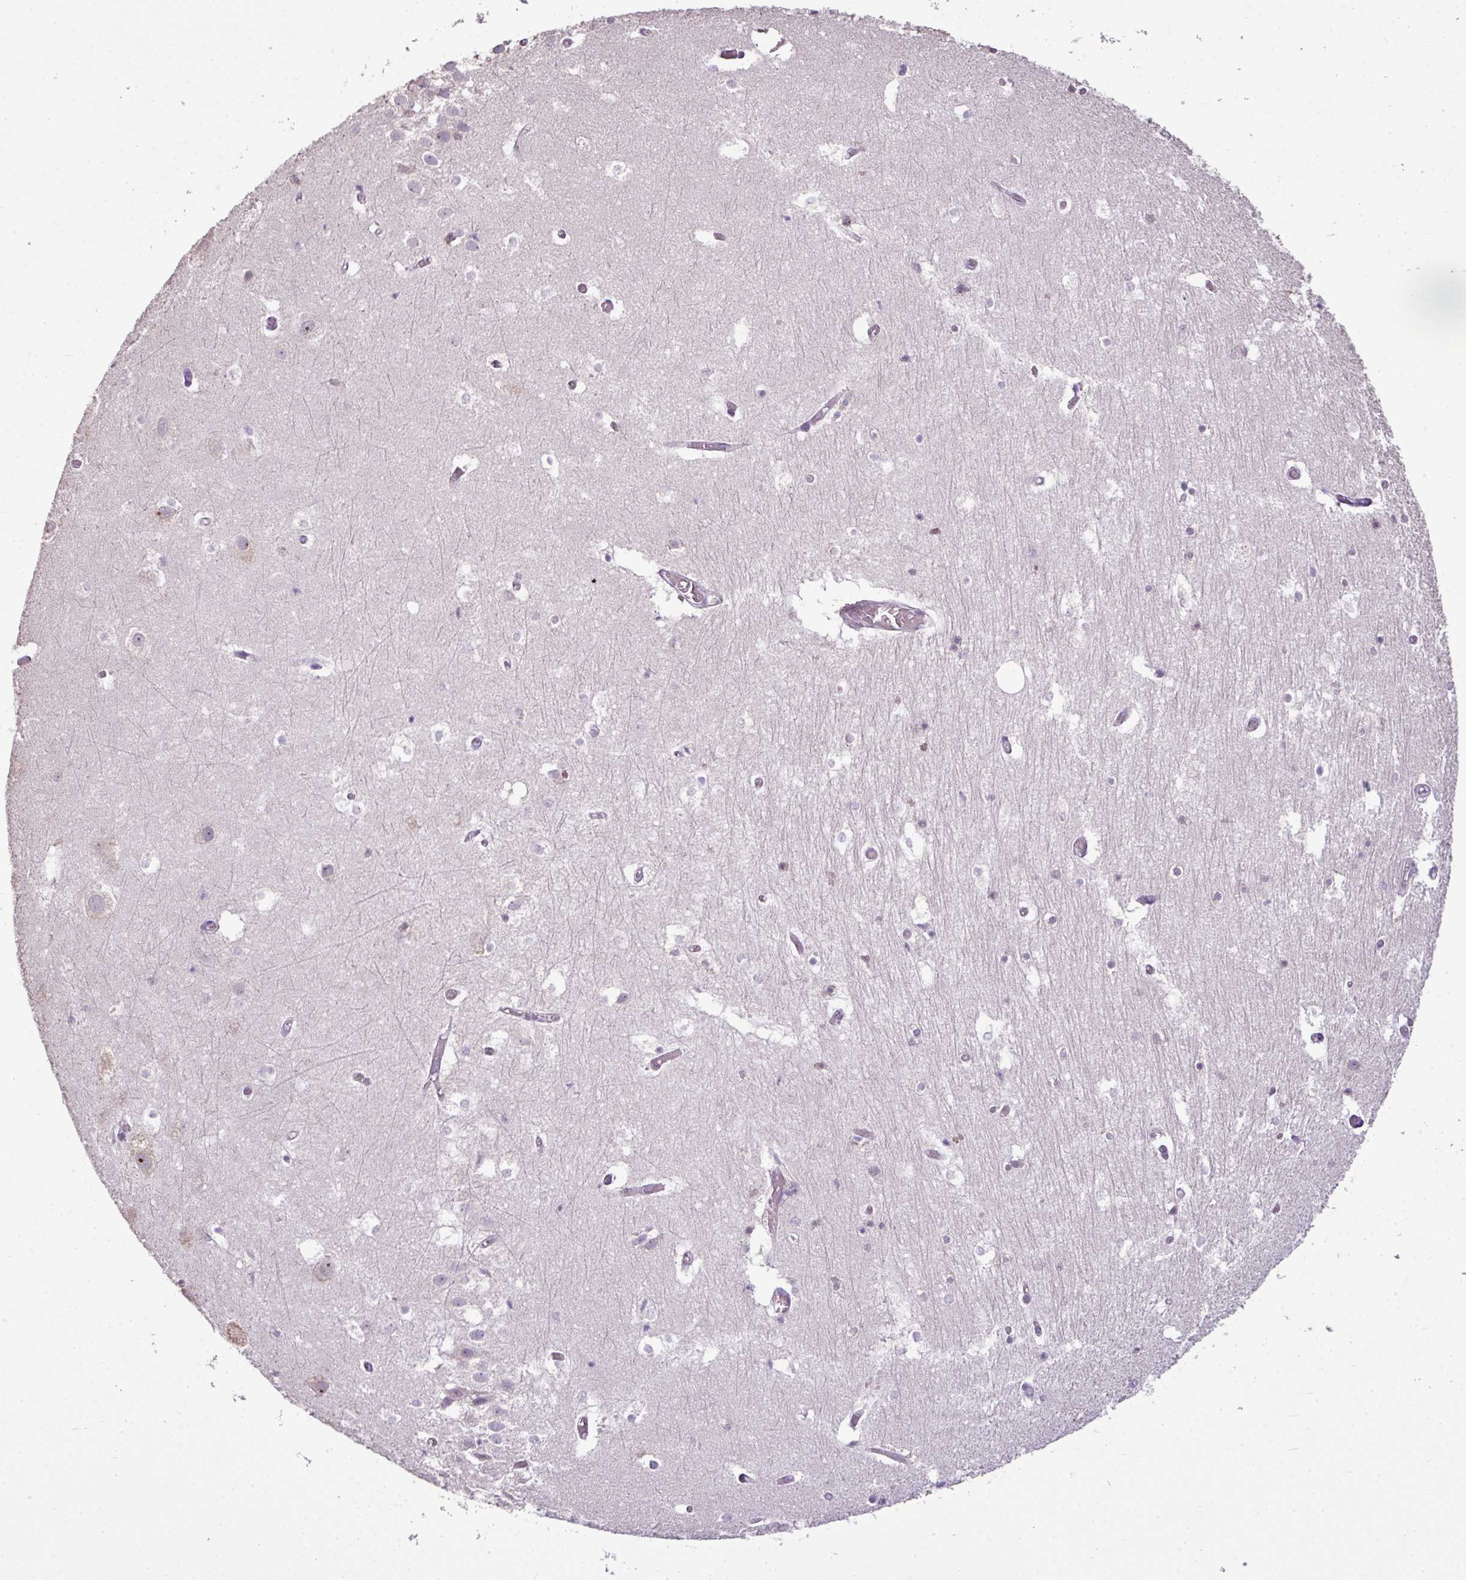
{"staining": {"intensity": "moderate", "quantity": "<25%", "location": "cytoplasmic/membranous"}, "tissue": "hippocampus", "cell_type": "Glial cells", "image_type": "normal", "snomed": [{"axis": "morphology", "description": "Normal tissue, NOS"}, {"axis": "topography", "description": "Hippocampus"}], "caption": "Immunohistochemical staining of unremarkable hippocampus demonstrates <25% levels of moderate cytoplasmic/membranous protein staining in about <25% of glial cells. Ihc stains the protein of interest in brown and the nuclei are stained blue.", "gene": "LY9", "patient": {"sex": "female", "age": 52}}